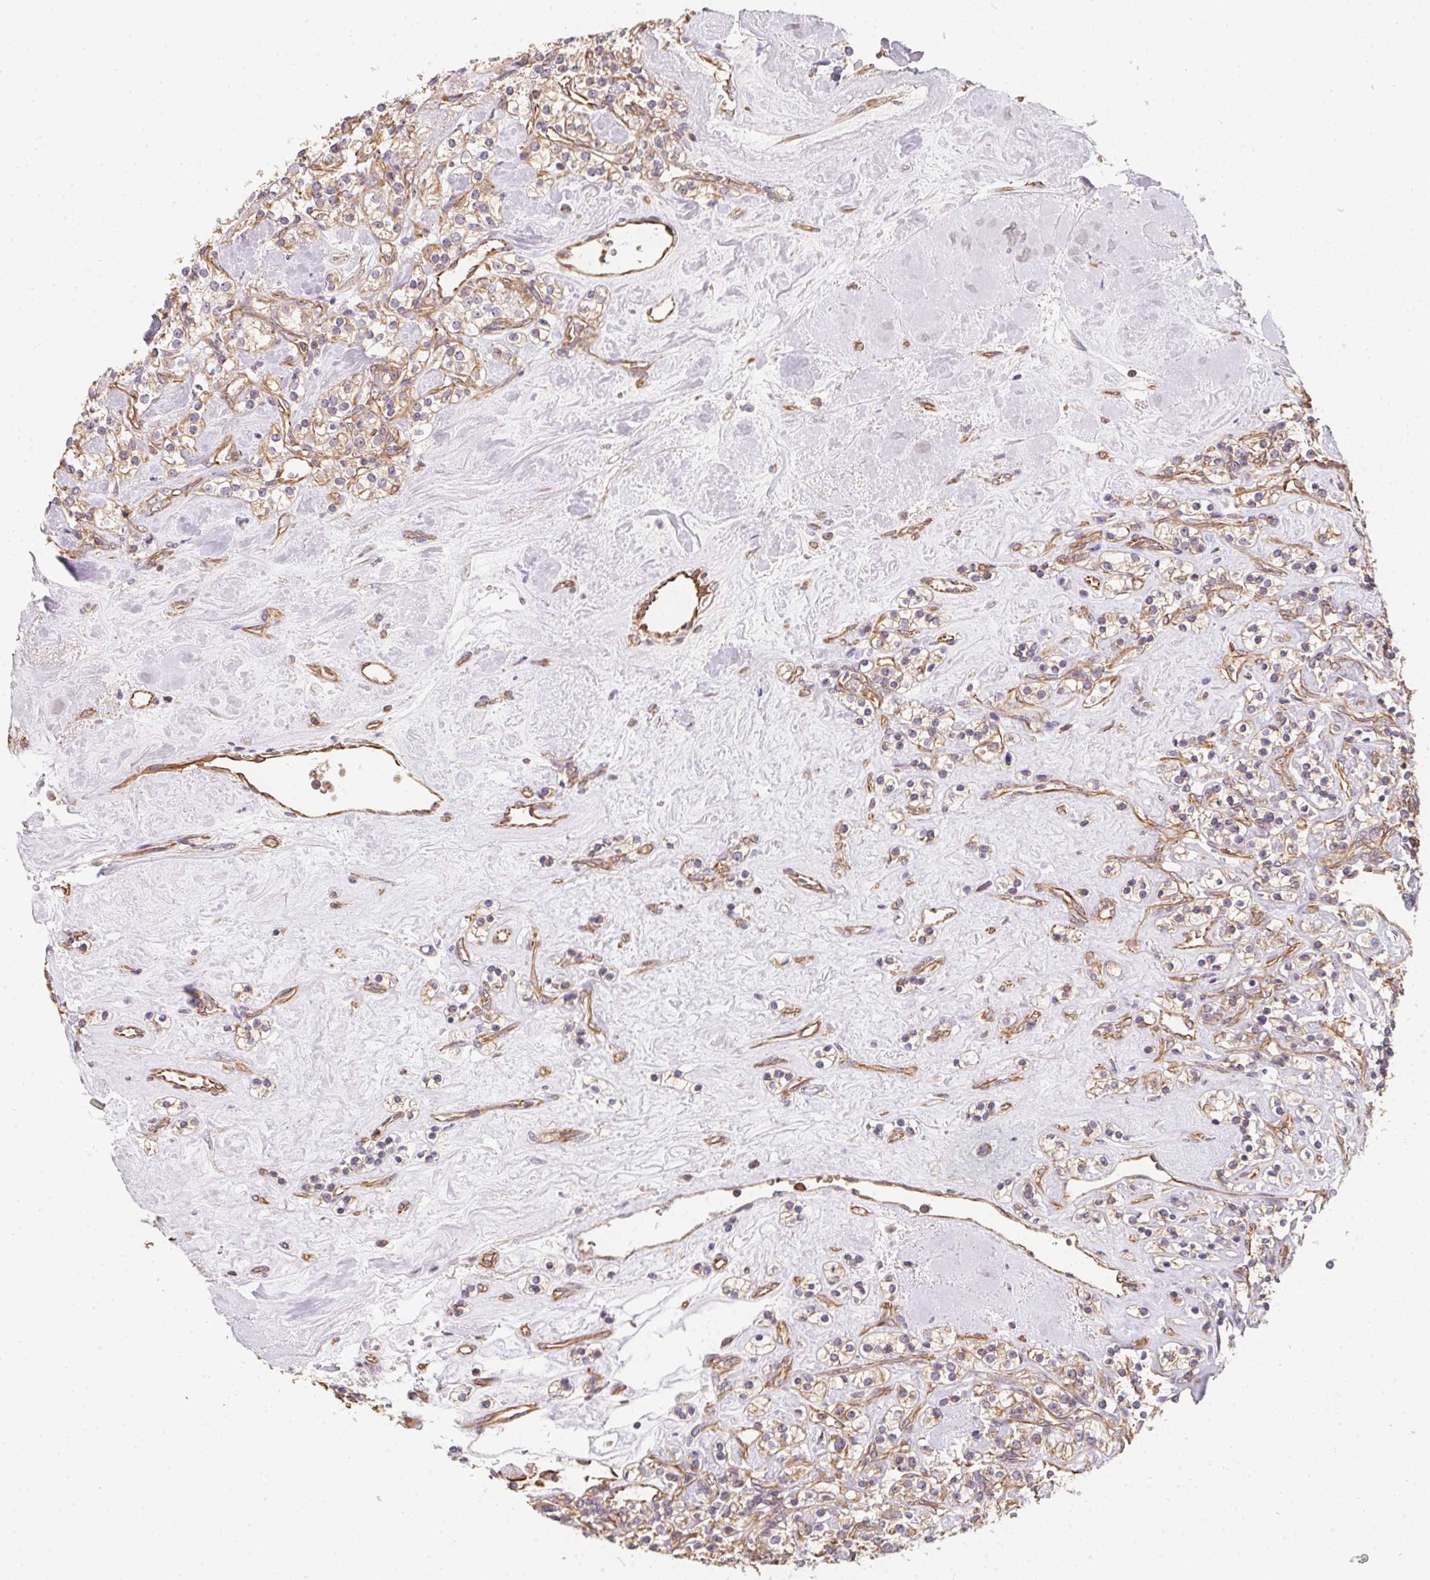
{"staining": {"intensity": "weak", "quantity": ">75%", "location": "cytoplasmic/membranous"}, "tissue": "renal cancer", "cell_type": "Tumor cells", "image_type": "cancer", "snomed": [{"axis": "morphology", "description": "Adenocarcinoma, NOS"}, {"axis": "topography", "description": "Kidney"}], "caption": "Tumor cells demonstrate low levels of weak cytoplasmic/membranous staining in approximately >75% of cells in human renal cancer (adenocarcinoma).", "gene": "TBKBP1", "patient": {"sex": "male", "age": 77}}